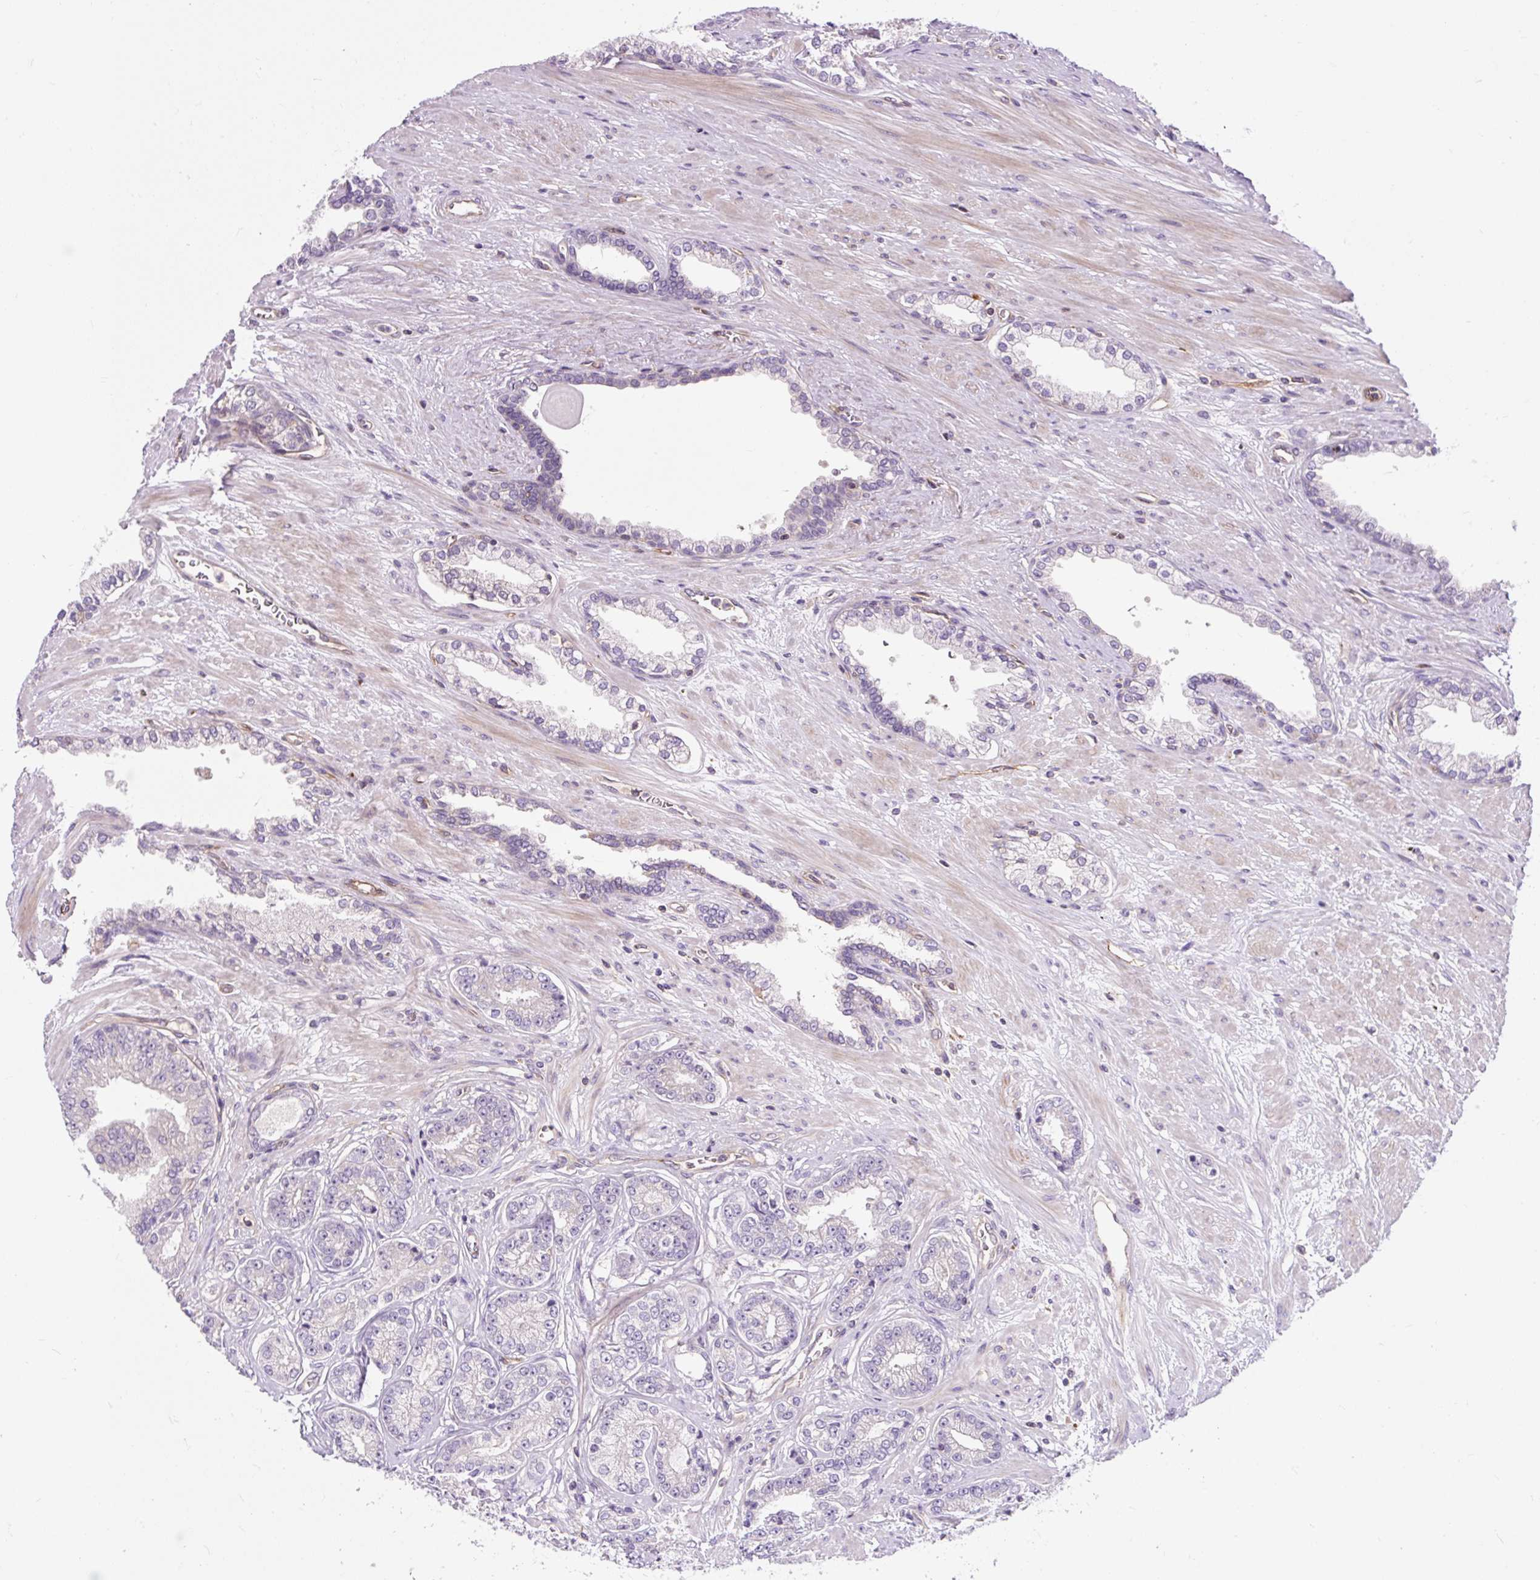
{"staining": {"intensity": "negative", "quantity": "none", "location": "none"}, "tissue": "prostate cancer", "cell_type": "Tumor cells", "image_type": "cancer", "snomed": [{"axis": "morphology", "description": "Adenocarcinoma, Low grade"}, {"axis": "topography", "description": "Prostate"}], "caption": "This micrograph is of prostate cancer (adenocarcinoma (low-grade)) stained with immunohistochemistry (IHC) to label a protein in brown with the nuclei are counter-stained blue. There is no positivity in tumor cells. Nuclei are stained in blue.", "gene": "PCDHGB3", "patient": {"sex": "male", "age": 61}}